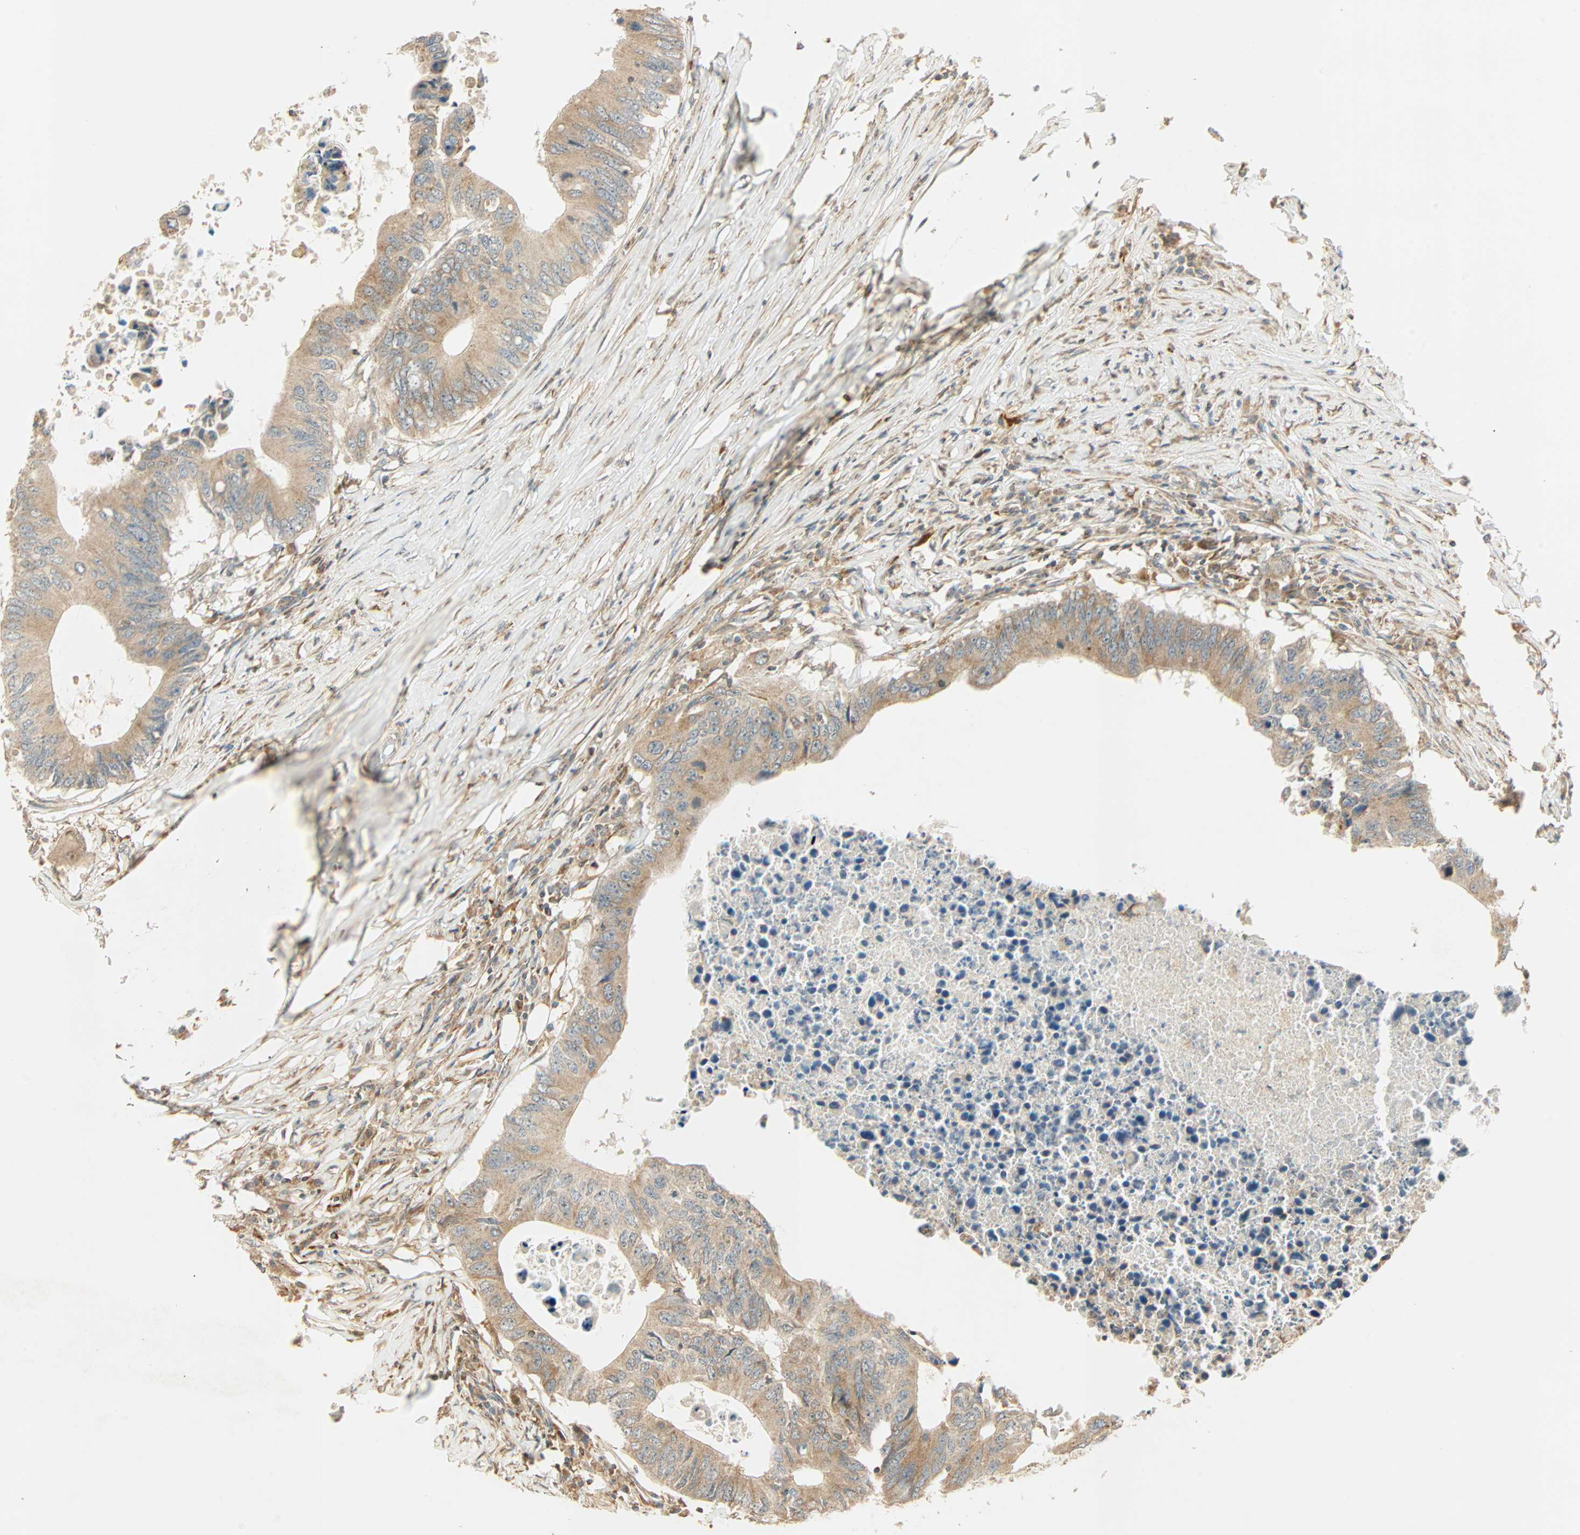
{"staining": {"intensity": "moderate", "quantity": ">75%", "location": "cytoplasmic/membranous"}, "tissue": "colorectal cancer", "cell_type": "Tumor cells", "image_type": "cancer", "snomed": [{"axis": "morphology", "description": "Adenocarcinoma, NOS"}, {"axis": "topography", "description": "Colon"}], "caption": "This is an image of immunohistochemistry staining of colorectal adenocarcinoma, which shows moderate positivity in the cytoplasmic/membranous of tumor cells.", "gene": "PNPLA6", "patient": {"sex": "male", "age": 71}}